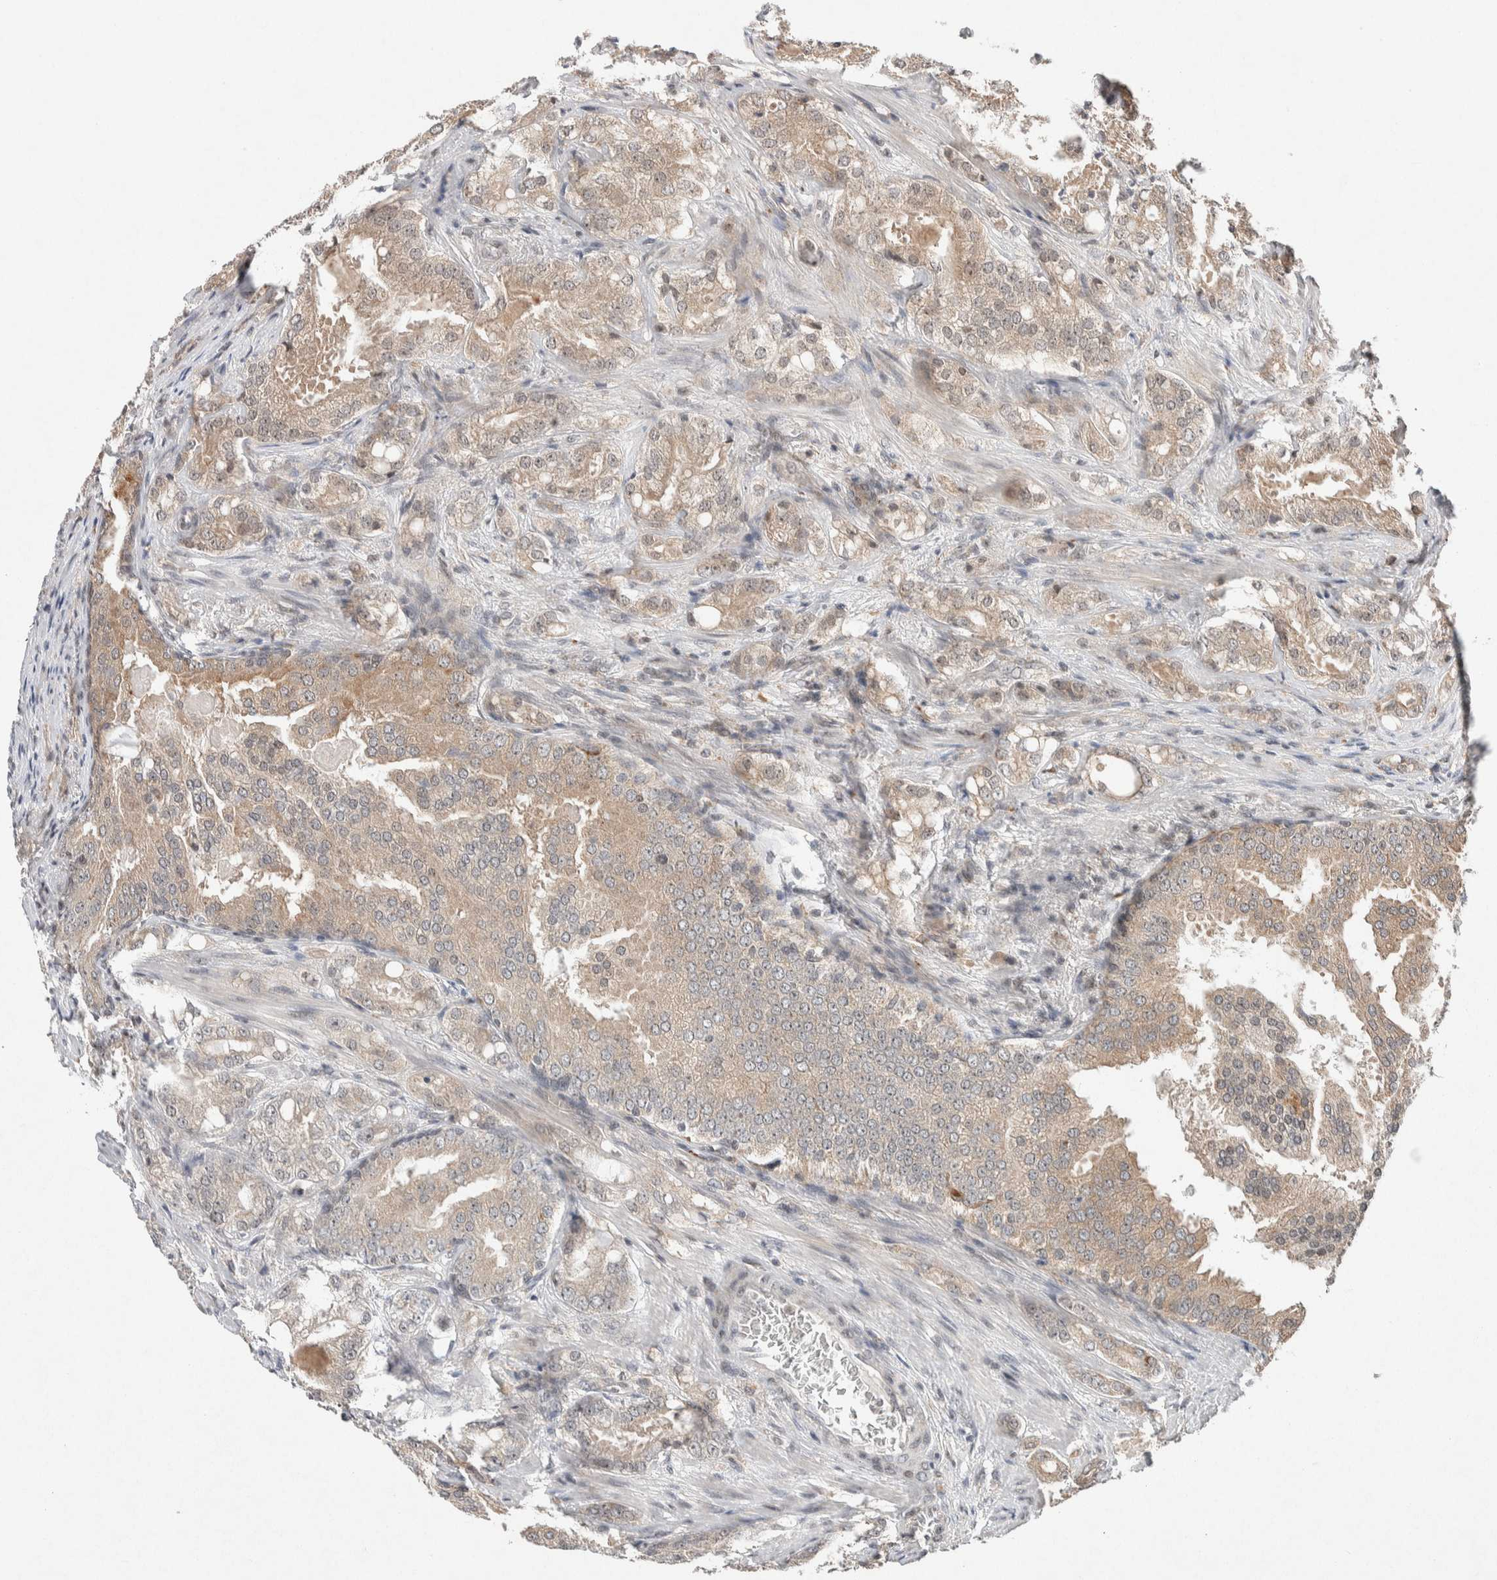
{"staining": {"intensity": "weak", "quantity": ">75%", "location": "cytoplasmic/membranous"}, "tissue": "prostate cancer", "cell_type": "Tumor cells", "image_type": "cancer", "snomed": [{"axis": "morphology", "description": "Adenocarcinoma, High grade"}, {"axis": "topography", "description": "Prostate"}], "caption": "An immunohistochemistry (IHC) photomicrograph of tumor tissue is shown. Protein staining in brown highlights weak cytoplasmic/membranous positivity in prostate cancer (high-grade adenocarcinoma) within tumor cells.", "gene": "KCNK1", "patient": {"sex": "male", "age": 64}}